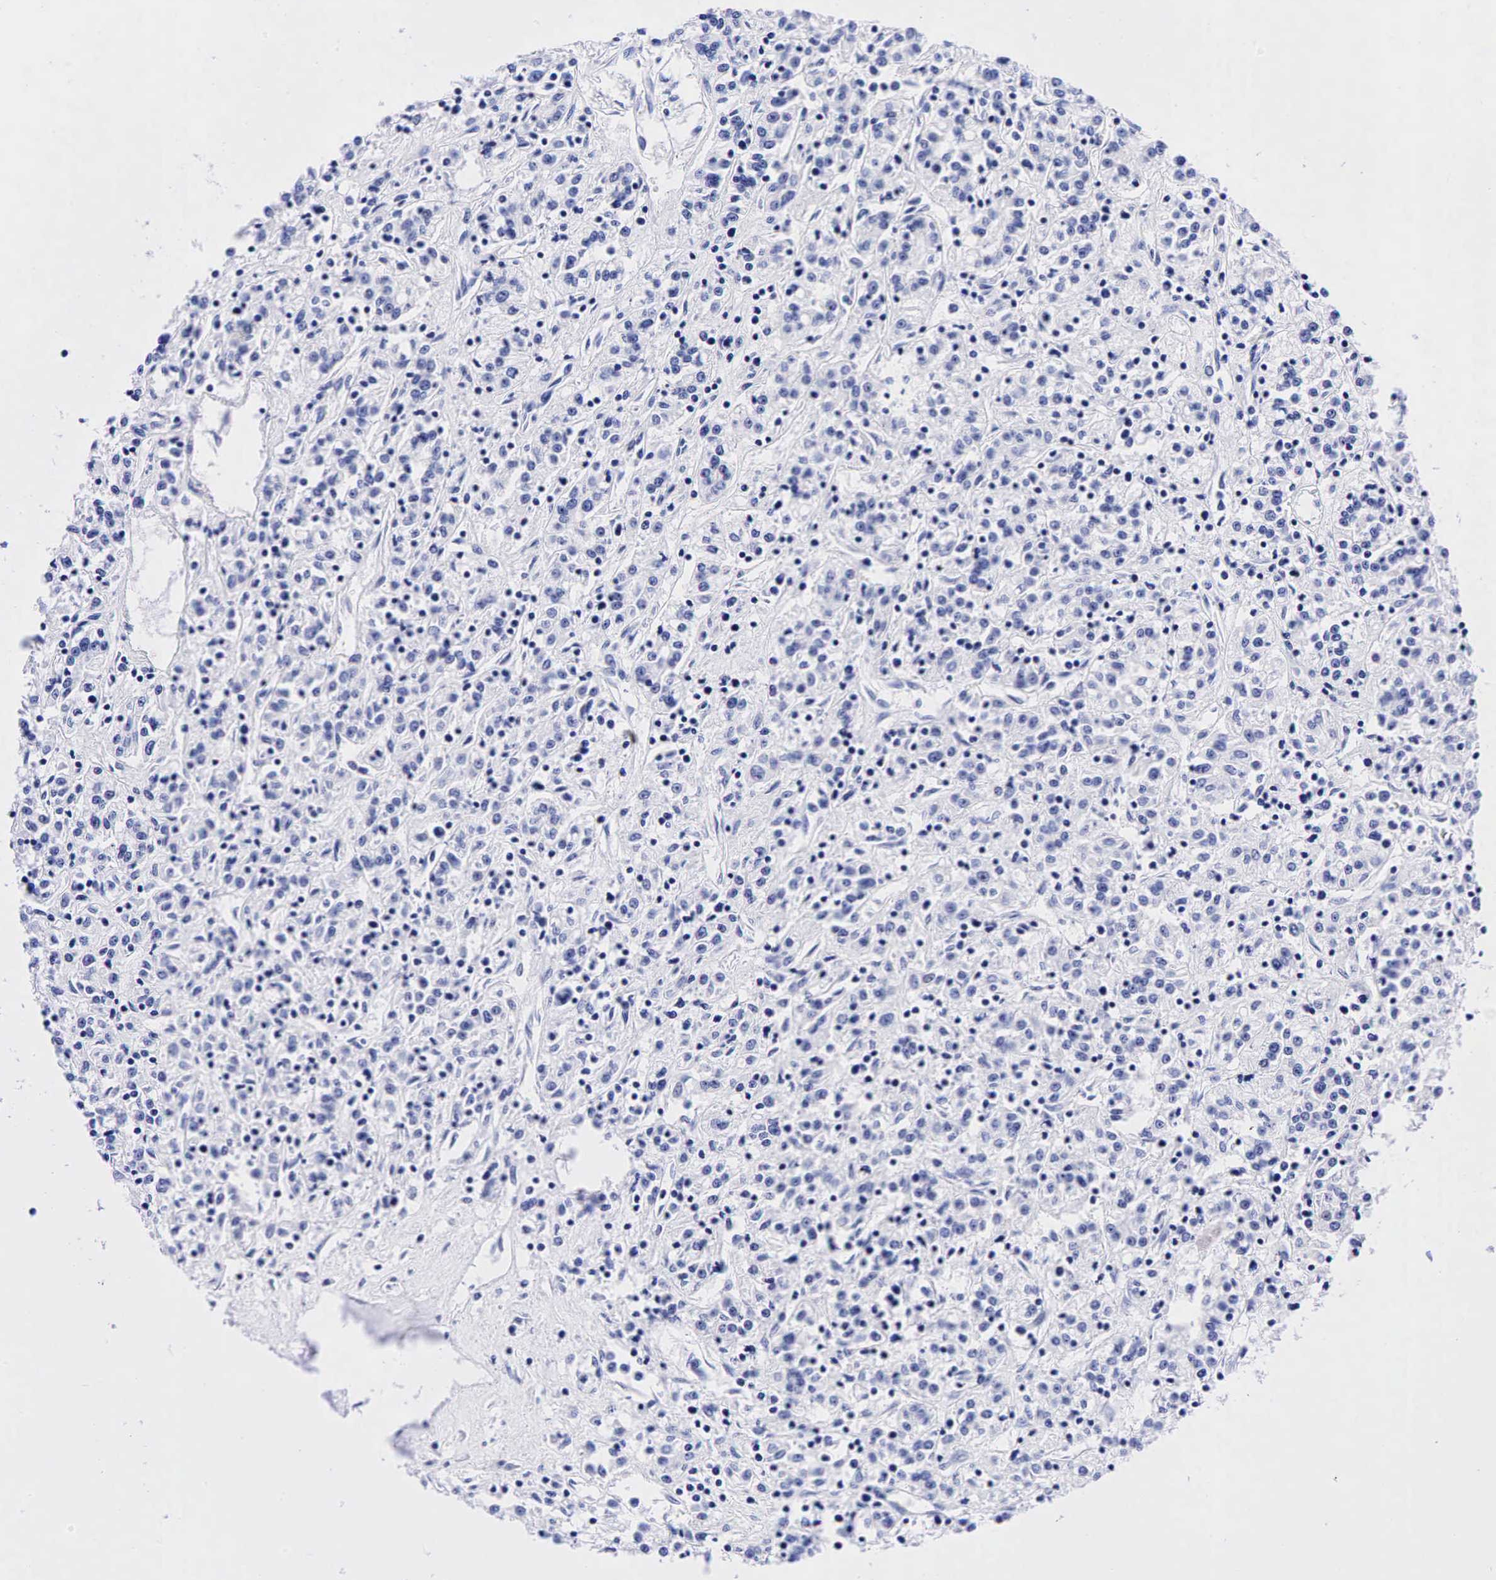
{"staining": {"intensity": "negative", "quantity": "none", "location": "none"}, "tissue": "renal cancer", "cell_type": "Tumor cells", "image_type": "cancer", "snomed": [{"axis": "morphology", "description": "Adenocarcinoma, NOS"}, {"axis": "topography", "description": "Kidney"}], "caption": "There is no significant expression in tumor cells of renal cancer.", "gene": "CHGA", "patient": {"sex": "female", "age": 76}}